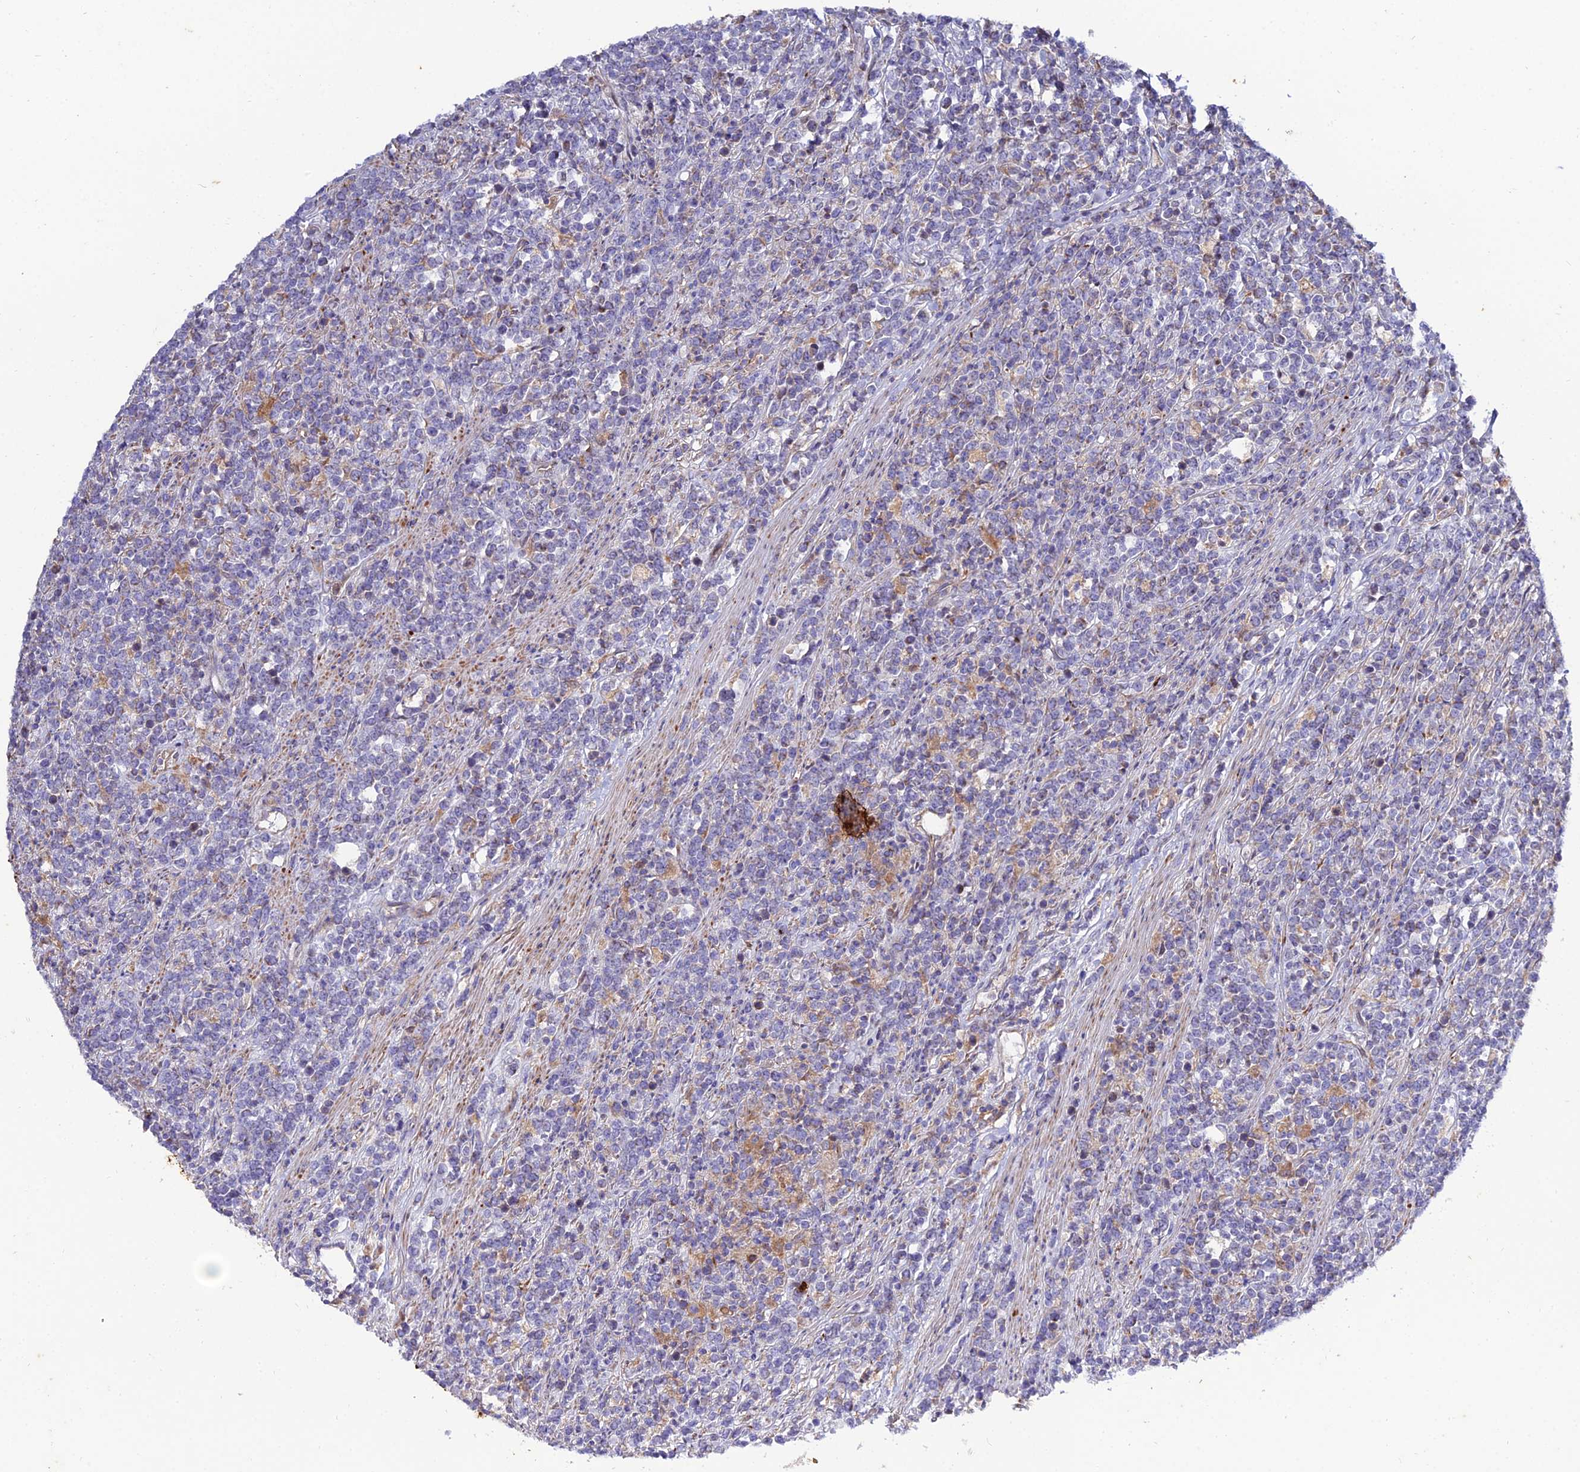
{"staining": {"intensity": "negative", "quantity": "none", "location": "none"}, "tissue": "lymphoma", "cell_type": "Tumor cells", "image_type": "cancer", "snomed": [{"axis": "morphology", "description": "Malignant lymphoma, non-Hodgkin's type, High grade"}, {"axis": "topography", "description": "Small intestine"}], "caption": "IHC of malignant lymphoma, non-Hodgkin's type (high-grade) reveals no expression in tumor cells. Nuclei are stained in blue.", "gene": "ARL6IP1", "patient": {"sex": "male", "age": 8}}